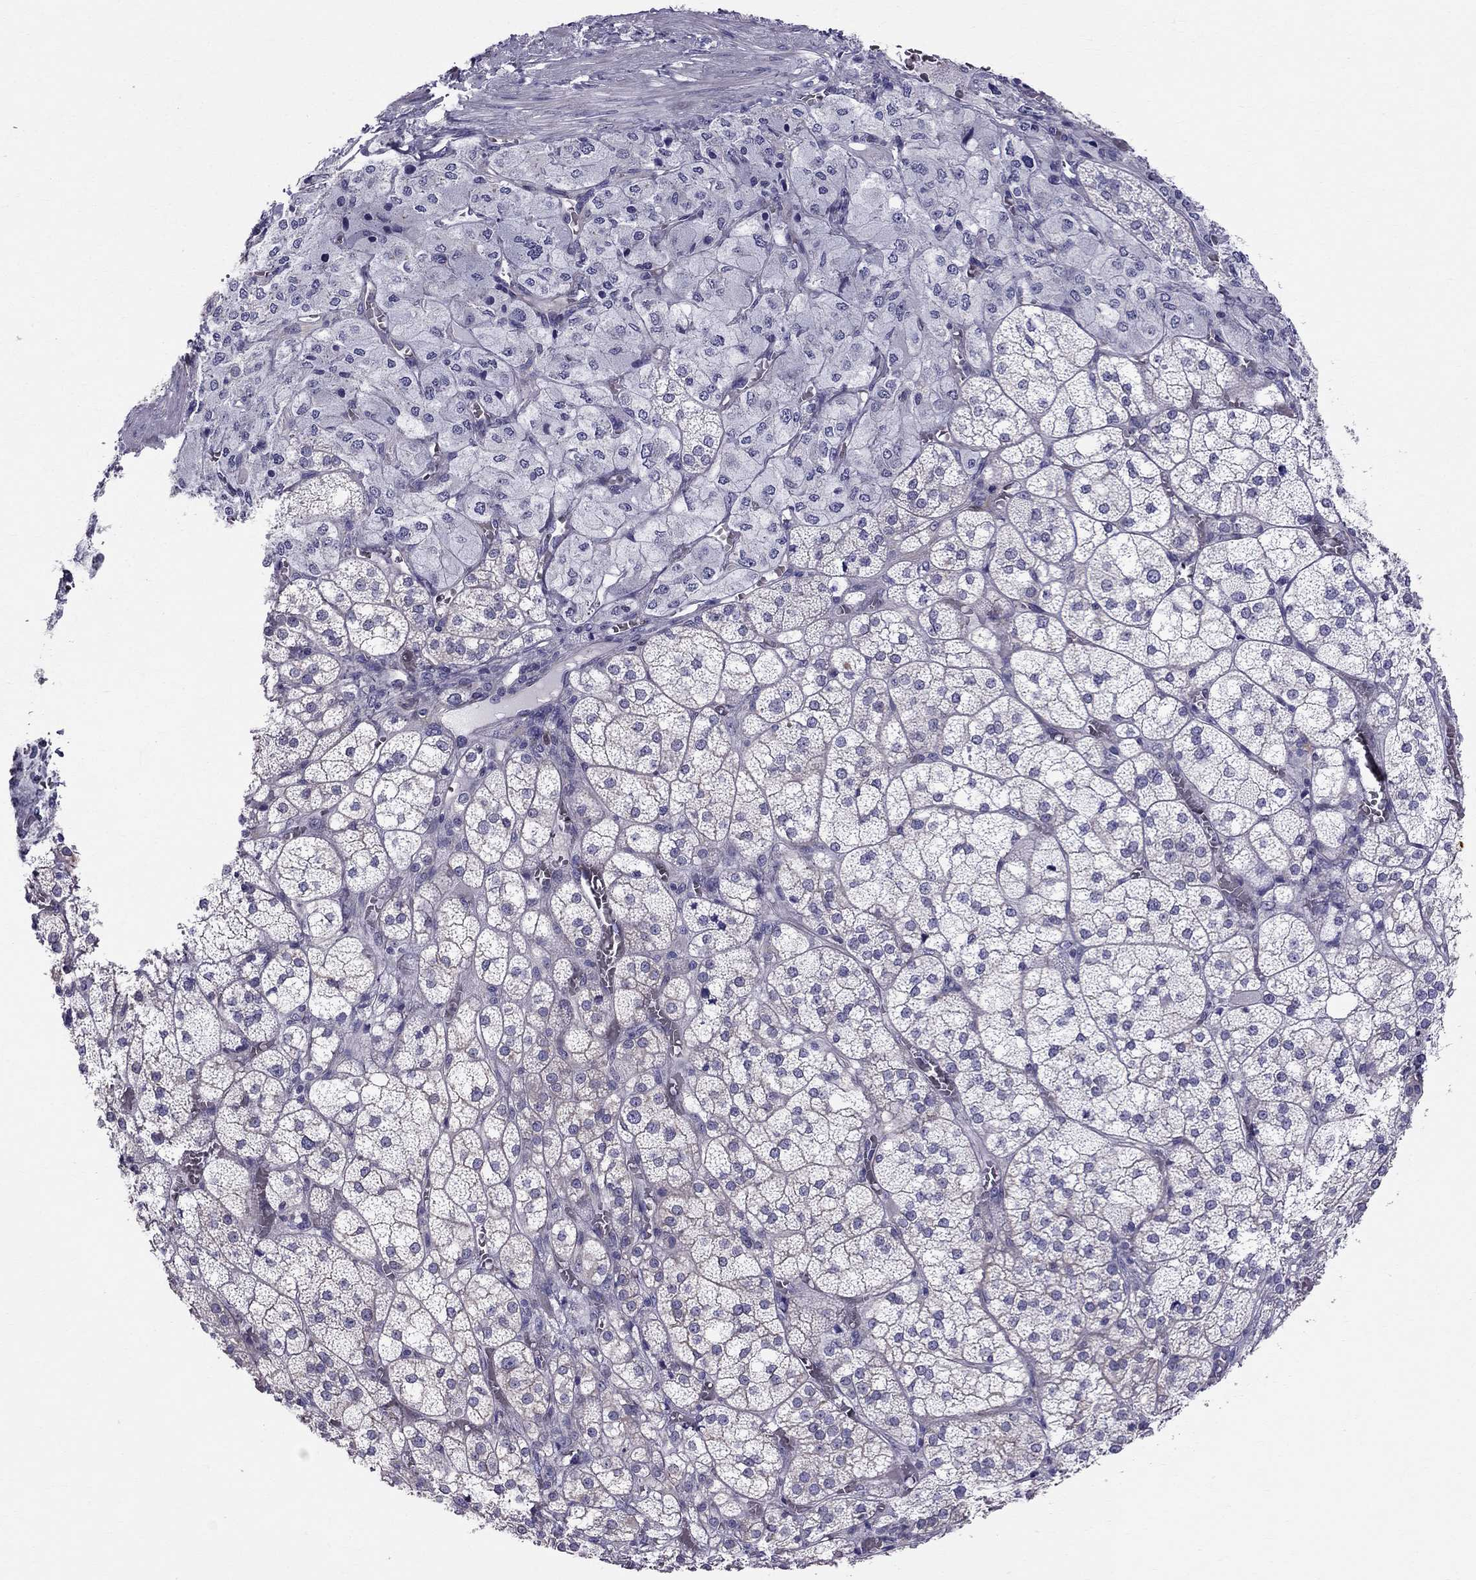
{"staining": {"intensity": "negative", "quantity": "none", "location": "none"}, "tissue": "adrenal gland", "cell_type": "Glandular cells", "image_type": "normal", "snomed": [{"axis": "morphology", "description": "Normal tissue, NOS"}, {"axis": "topography", "description": "Adrenal gland"}], "caption": "The histopathology image exhibits no staining of glandular cells in unremarkable adrenal gland.", "gene": "ENOX1", "patient": {"sex": "female", "age": 60}}